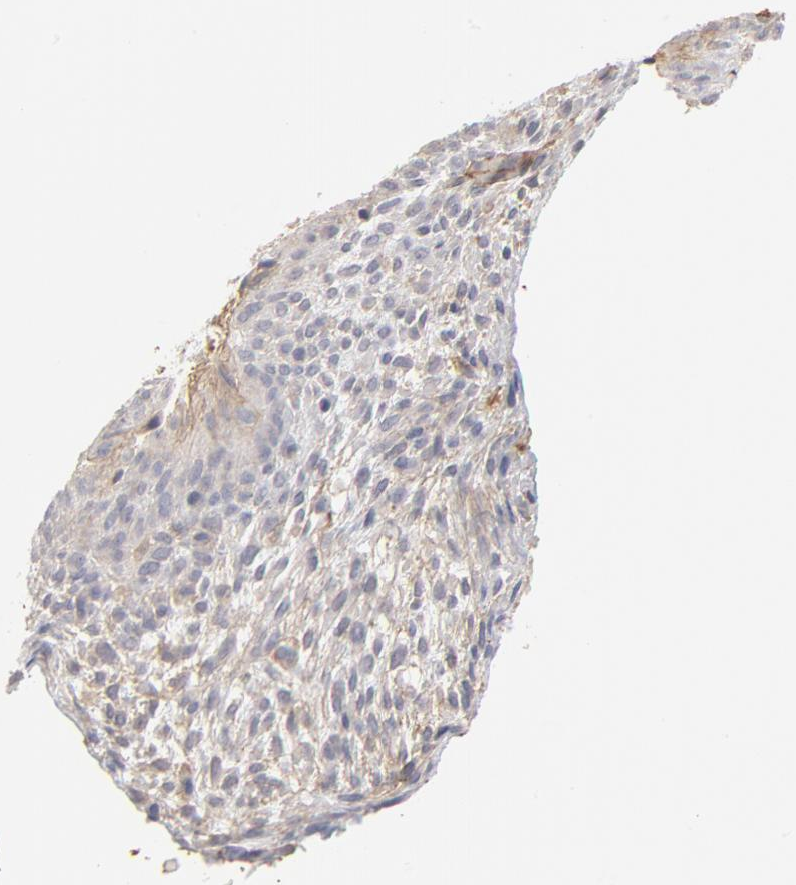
{"staining": {"intensity": "weak", "quantity": ">75%", "location": "cytoplasmic/membranous"}, "tissue": "glioma", "cell_type": "Tumor cells", "image_type": "cancer", "snomed": [{"axis": "morphology", "description": "Glioma, malignant, High grade"}, {"axis": "topography", "description": "Cerebral cortex"}], "caption": "The micrograph shows immunohistochemical staining of glioma. There is weak cytoplasmic/membranous expression is appreciated in about >75% of tumor cells.", "gene": "SLC16A1", "patient": {"sex": "female", "age": 55}}